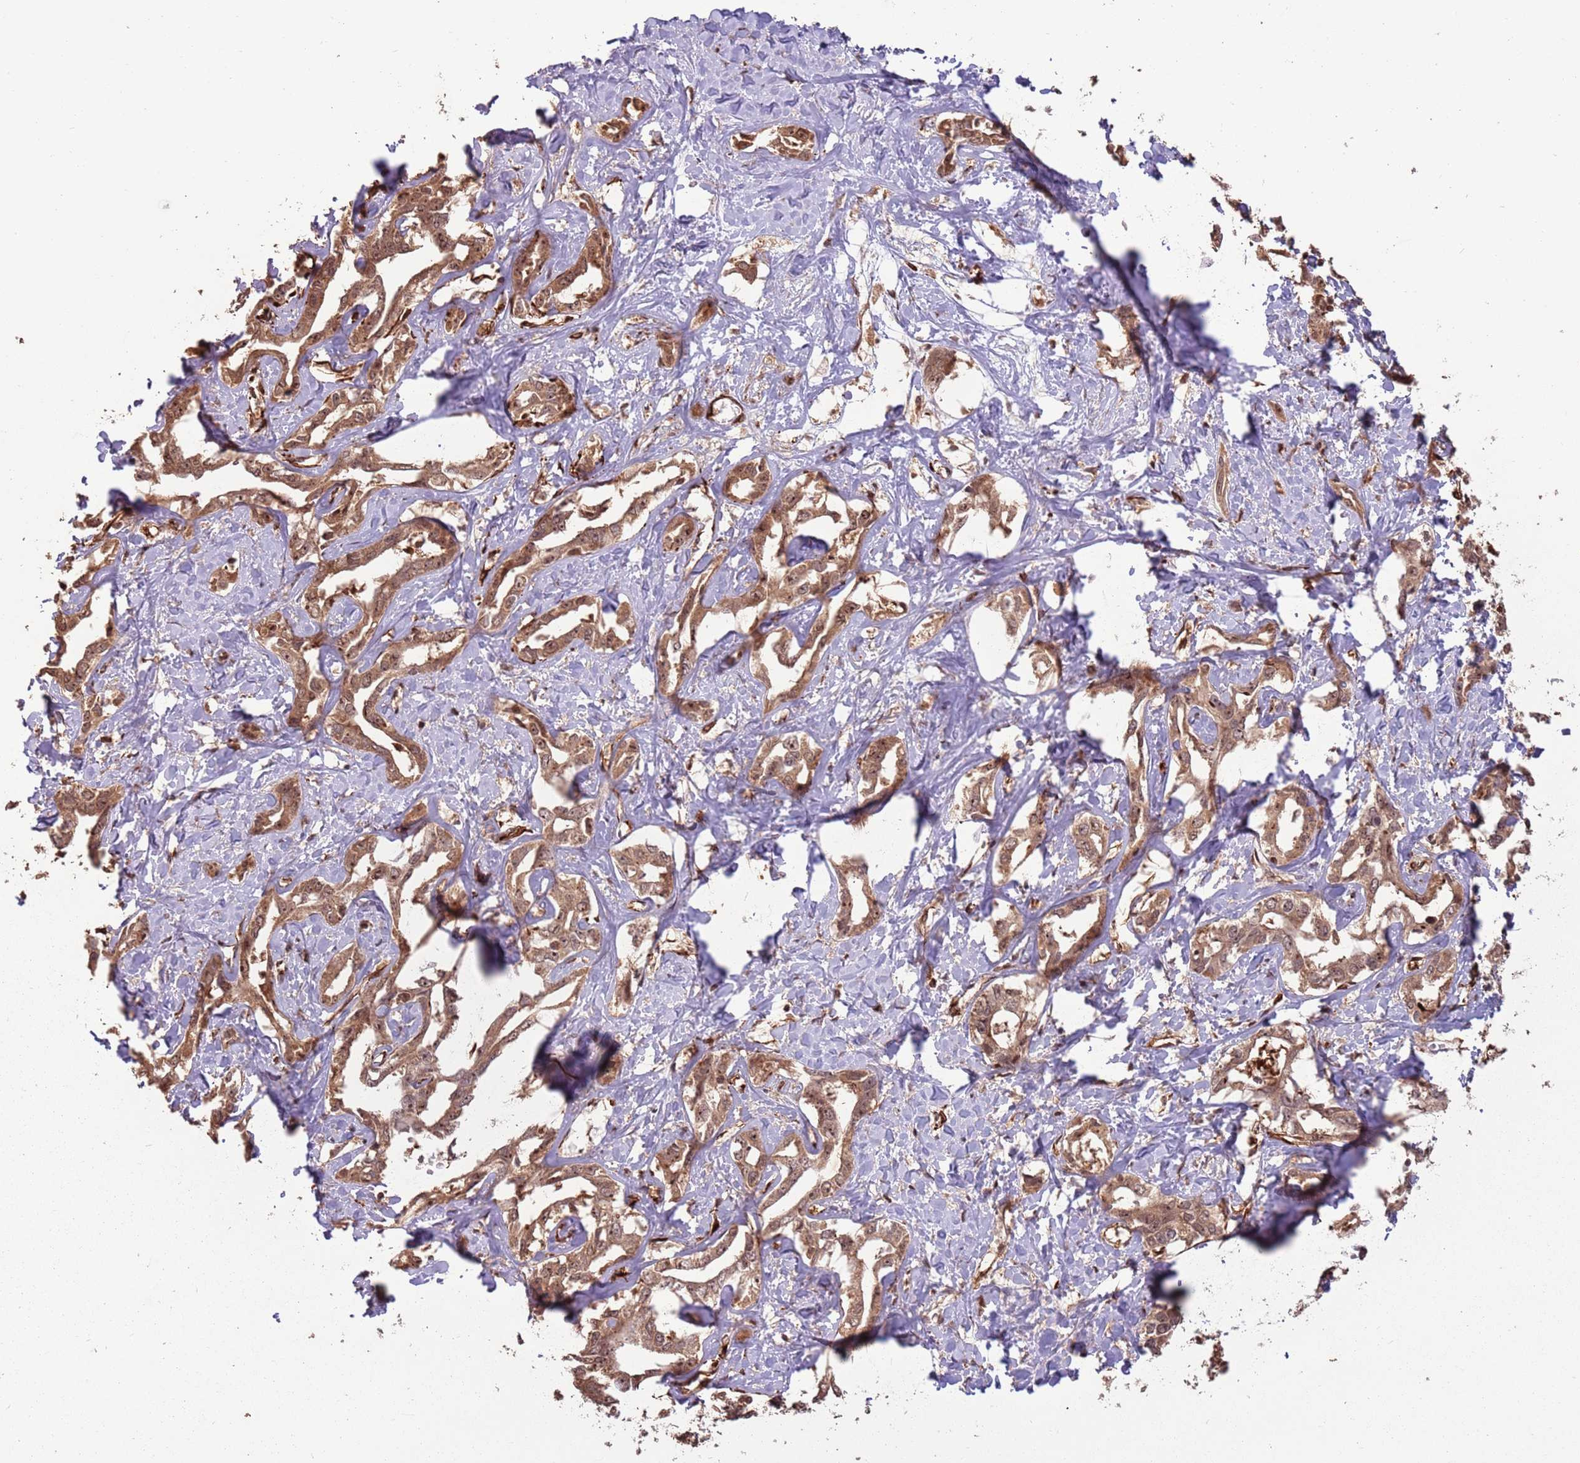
{"staining": {"intensity": "moderate", "quantity": ">75%", "location": "cytoplasmic/membranous,nuclear"}, "tissue": "liver cancer", "cell_type": "Tumor cells", "image_type": "cancer", "snomed": [{"axis": "morphology", "description": "Cholangiocarcinoma"}, {"axis": "topography", "description": "Liver"}], "caption": "Liver cancer stained with a brown dye shows moderate cytoplasmic/membranous and nuclear positive expression in approximately >75% of tumor cells.", "gene": "ADAMTS3", "patient": {"sex": "male", "age": 59}}